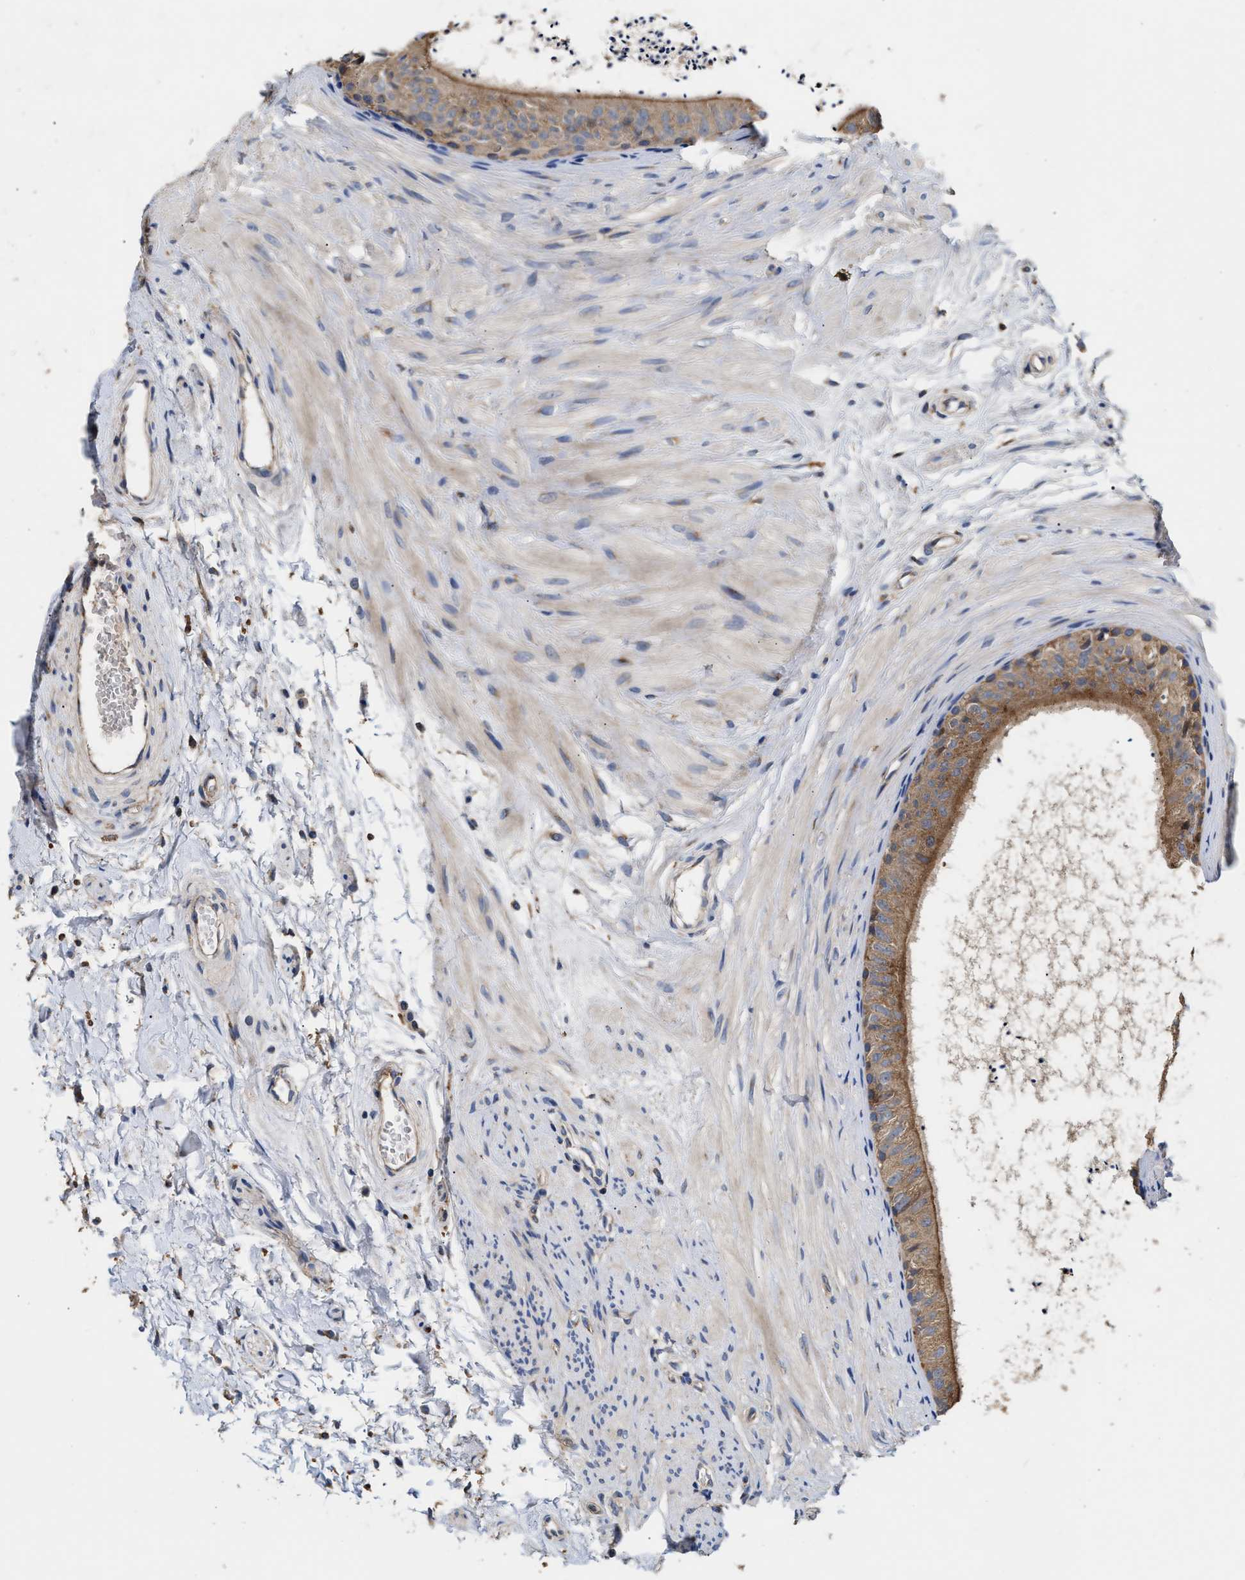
{"staining": {"intensity": "moderate", "quantity": ">75%", "location": "cytoplasmic/membranous"}, "tissue": "epididymis", "cell_type": "Glandular cells", "image_type": "normal", "snomed": [{"axis": "morphology", "description": "Normal tissue, NOS"}, {"axis": "topography", "description": "Epididymis"}], "caption": "This image reveals immunohistochemistry staining of unremarkable human epididymis, with medium moderate cytoplasmic/membranous positivity in about >75% of glandular cells.", "gene": "KLB", "patient": {"sex": "male", "age": 56}}